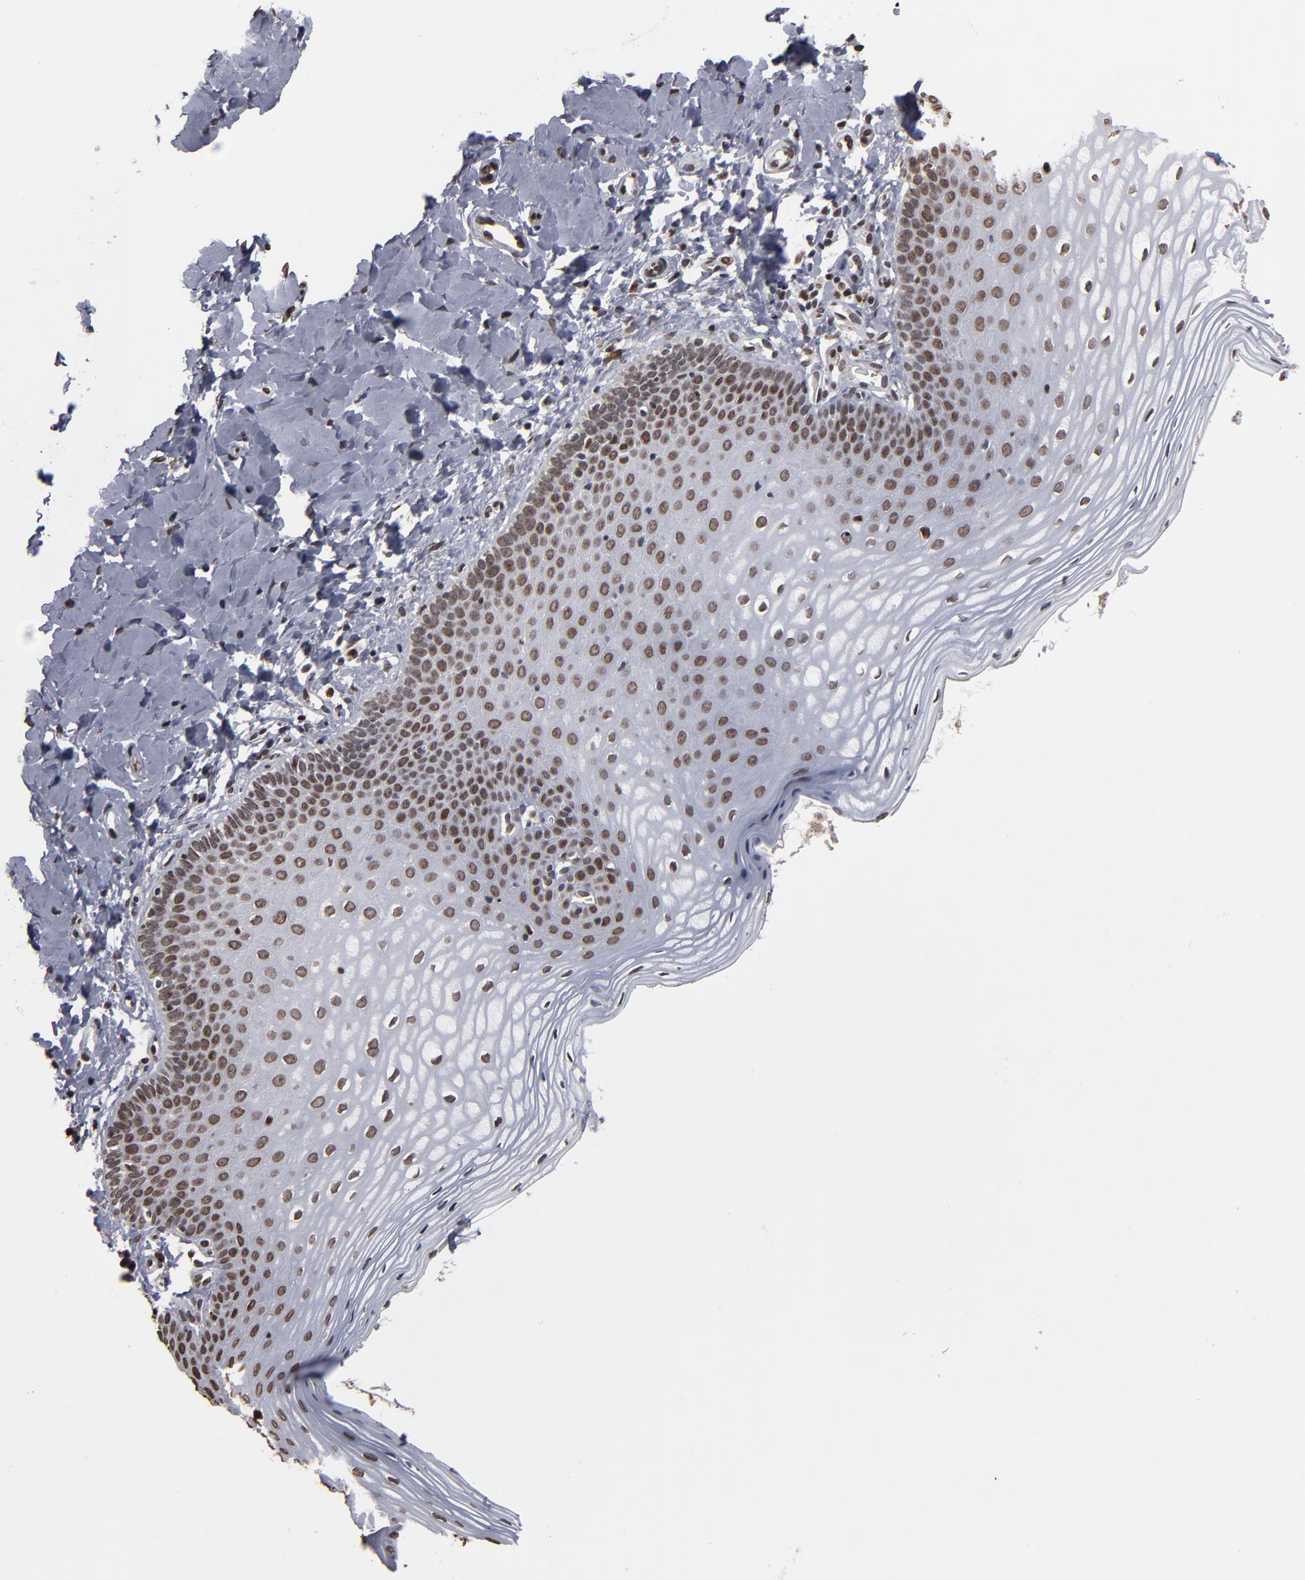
{"staining": {"intensity": "strong", "quantity": "25%-75%", "location": "nuclear"}, "tissue": "vagina", "cell_type": "Squamous epithelial cells", "image_type": "normal", "snomed": [{"axis": "morphology", "description": "Normal tissue, NOS"}, {"axis": "topography", "description": "Vagina"}], "caption": "Immunohistochemistry histopathology image of unremarkable human vagina stained for a protein (brown), which displays high levels of strong nuclear expression in about 25%-75% of squamous epithelial cells.", "gene": "BAZ1A", "patient": {"sex": "female", "age": 55}}